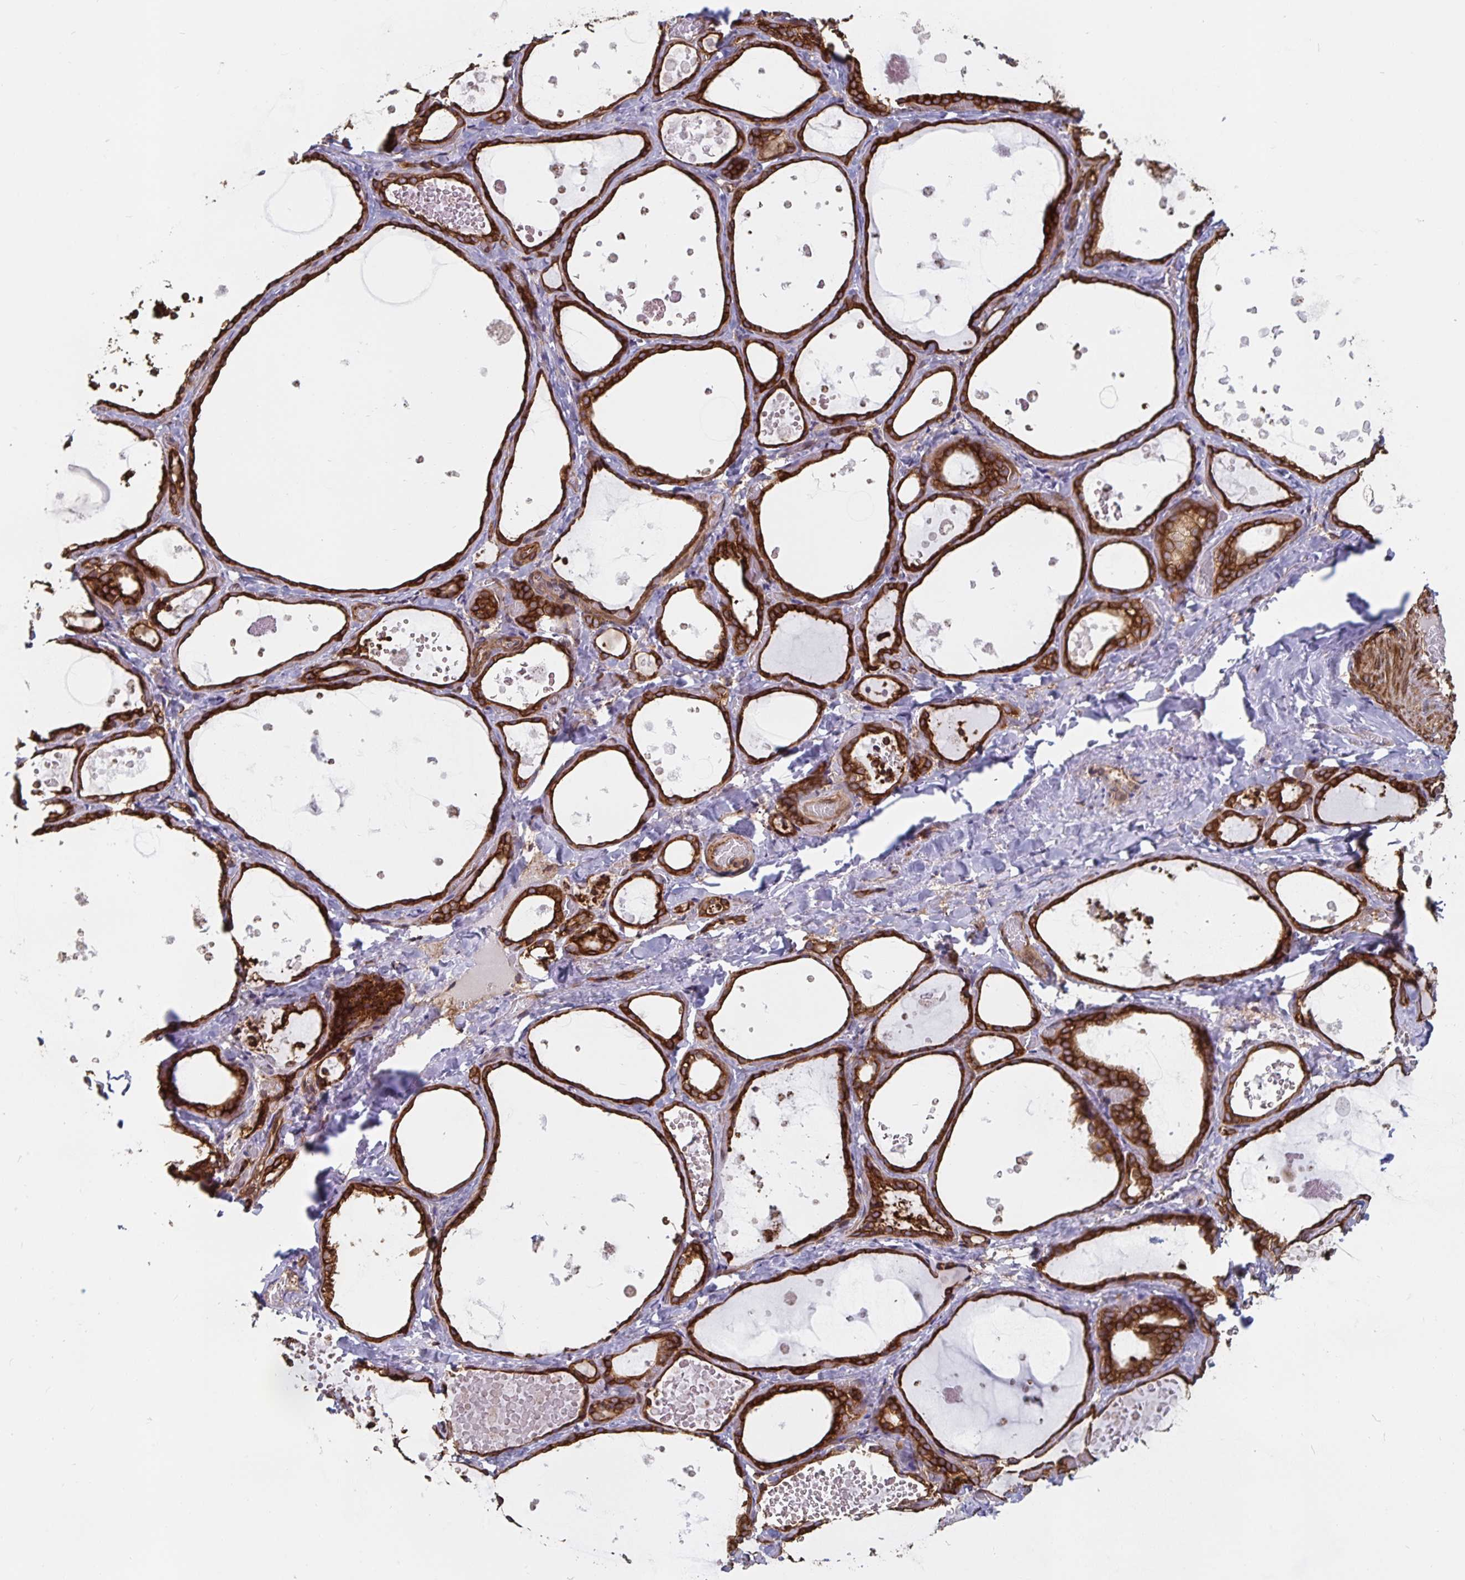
{"staining": {"intensity": "strong", "quantity": ">75%", "location": "cytoplasmic/membranous"}, "tissue": "thyroid gland", "cell_type": "Glandular cells", "image_type": "normal", "snomed": [{"axis": "morphology", "description": "Normal tissue, NOS"}, {"axis": "topography", "description": "Thyroid gland"}], "caption": "Unremarkable thyroid gland demonstrates strong cytoplasmic/membranous staining in about >75% of glandular cells, visualized by immunohistochemistry.", "gene": "BCAP29", "patient": {"sex": "female", "age": 56}}